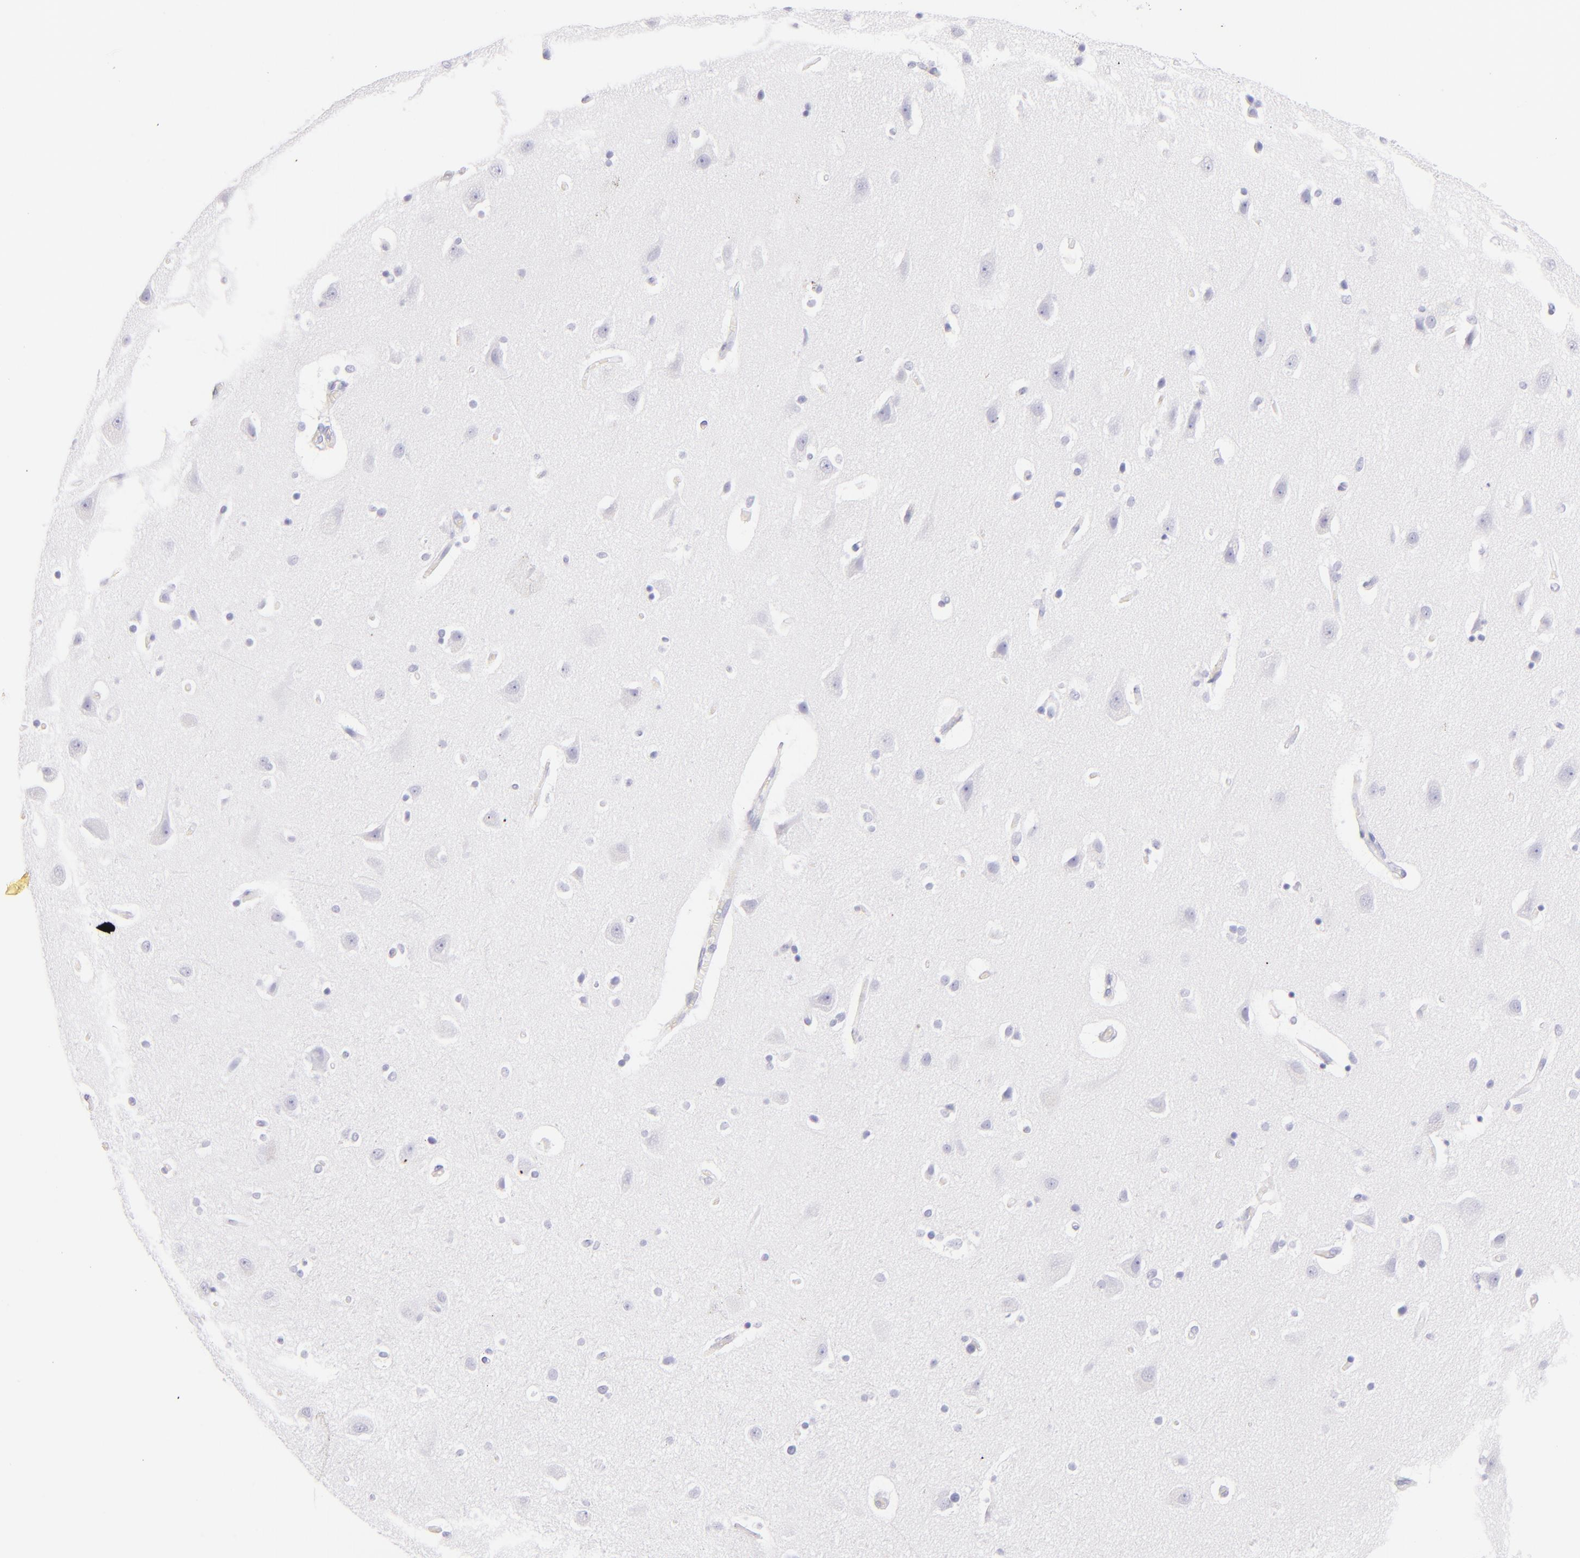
{"staining": {"intensity": "negative", "quantity": "none", "location": "none"}, "tissue": "caudate", "cell_type": "Glial cells", "image_type": "normal", "snomed": [{"axis": "morphology", "description": "Normal tissue, NOS"}, {"axis": "topography", "description": "Lateral ventricle wall"}], "caption": "The immunohistochemistry photomicrograph has no significant positivity in glial cells of caudate. (DAB immunohistochemistry (IHC) with hematoxylin counter stain).", "gene": "SDC1", "patient": {"sex": "female", "age": 54}}